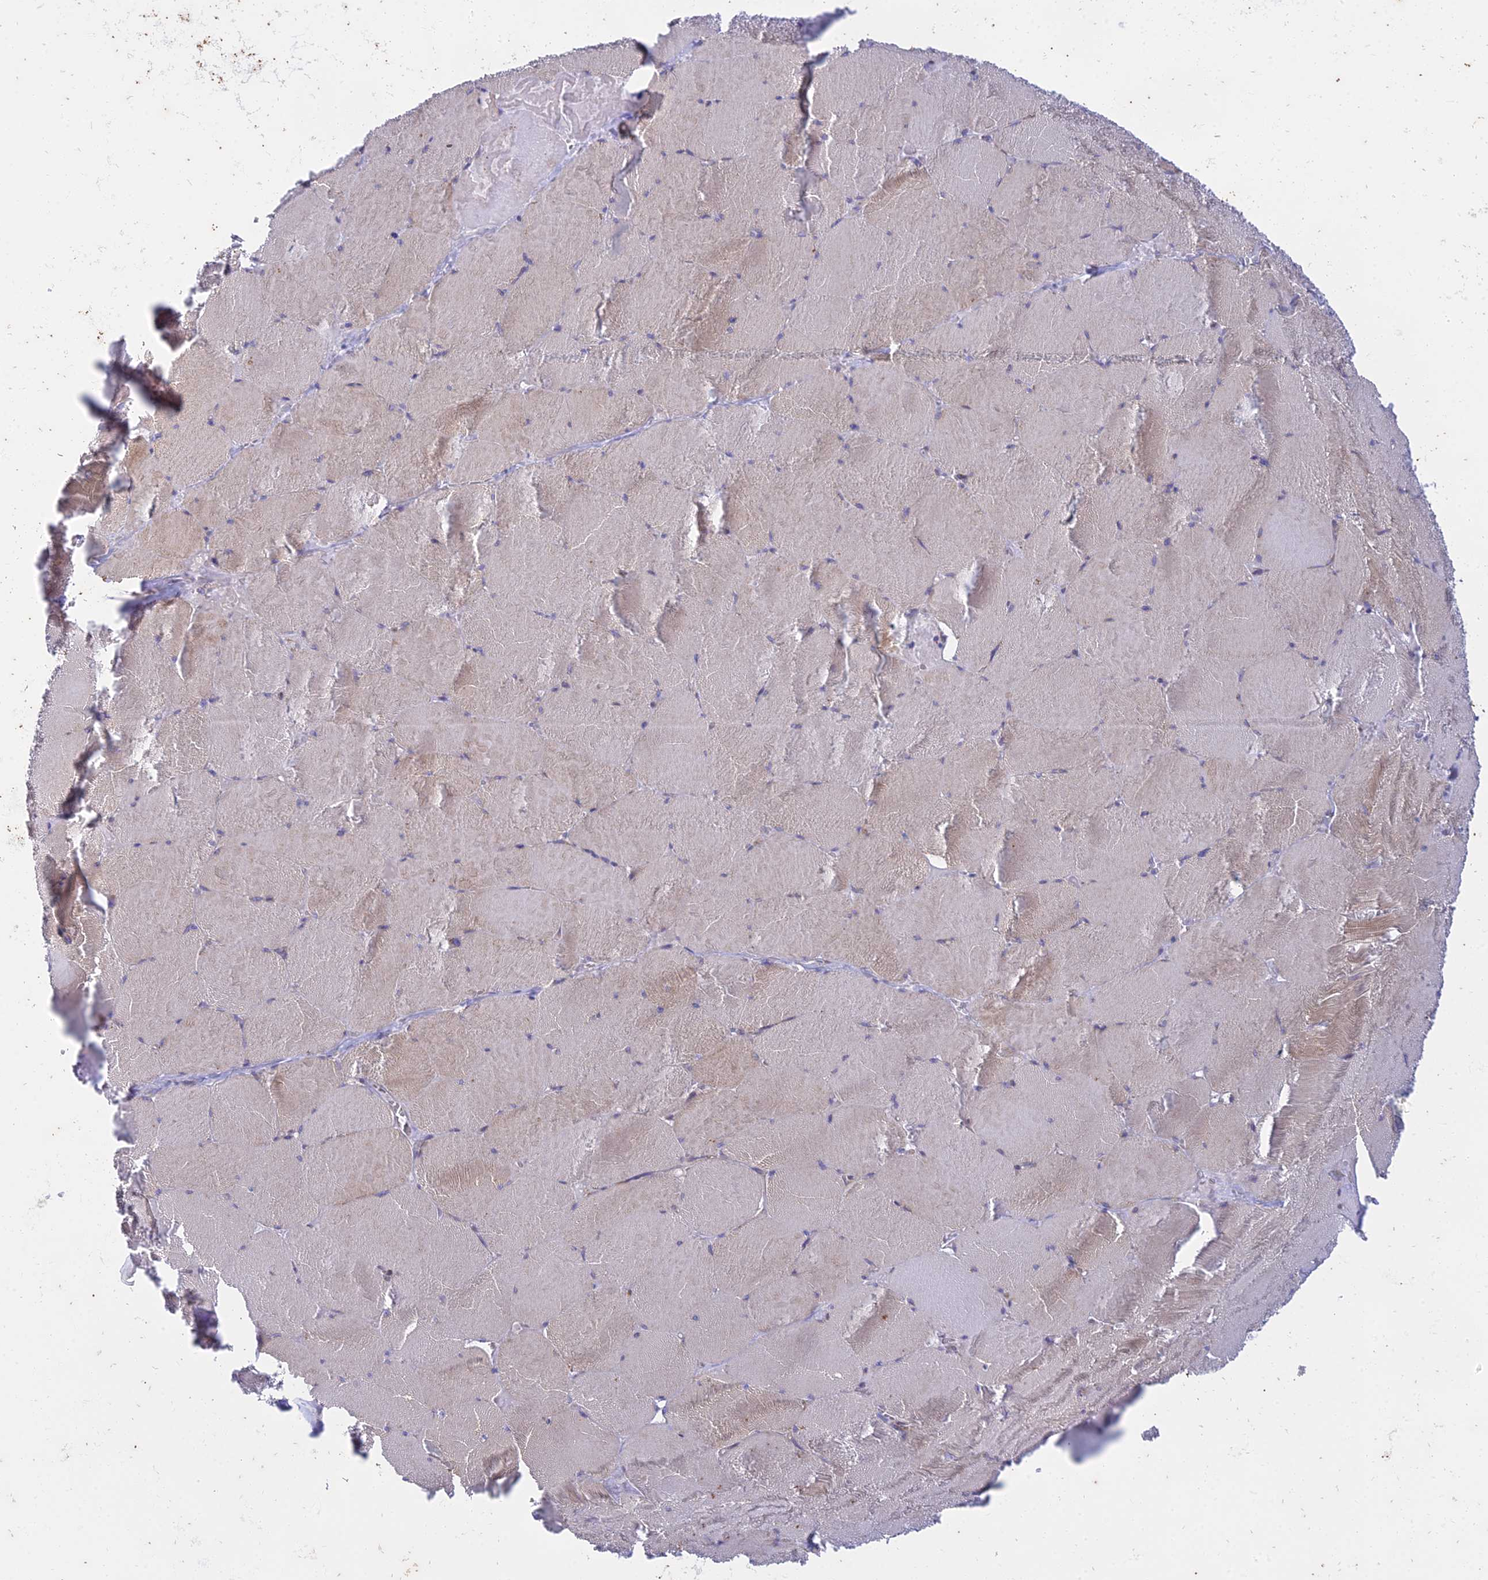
{"staining": {"intensity": "strong", "quantity": "25%-75%", "location": "cytoplasmic/membranous"}, "tissue": "skeletal muscle", "cell_type": "Myocytes", "image_type": "normal", "snomed": [{"axis": "morphology", "description": "Normal tissue, NOS"}, {"axis": "topography", "description": "Skeletal muscle"}, {"axis": "topography", "description": "Head-Neck"}], "caption": "IHC staining of normal skeletal muscle, which displays high levels of strong cytoplasmic/membranous staining in about 25%-75% of myocytes indicating strong cytoplasmic/membranous protein expression. The staining was performed using DAB (brown) for protein detection and nuclei were counterstained in hematoxylin (blue).", "gene": "PTCD2", "patient": {"sex": "male", "age": 66}}